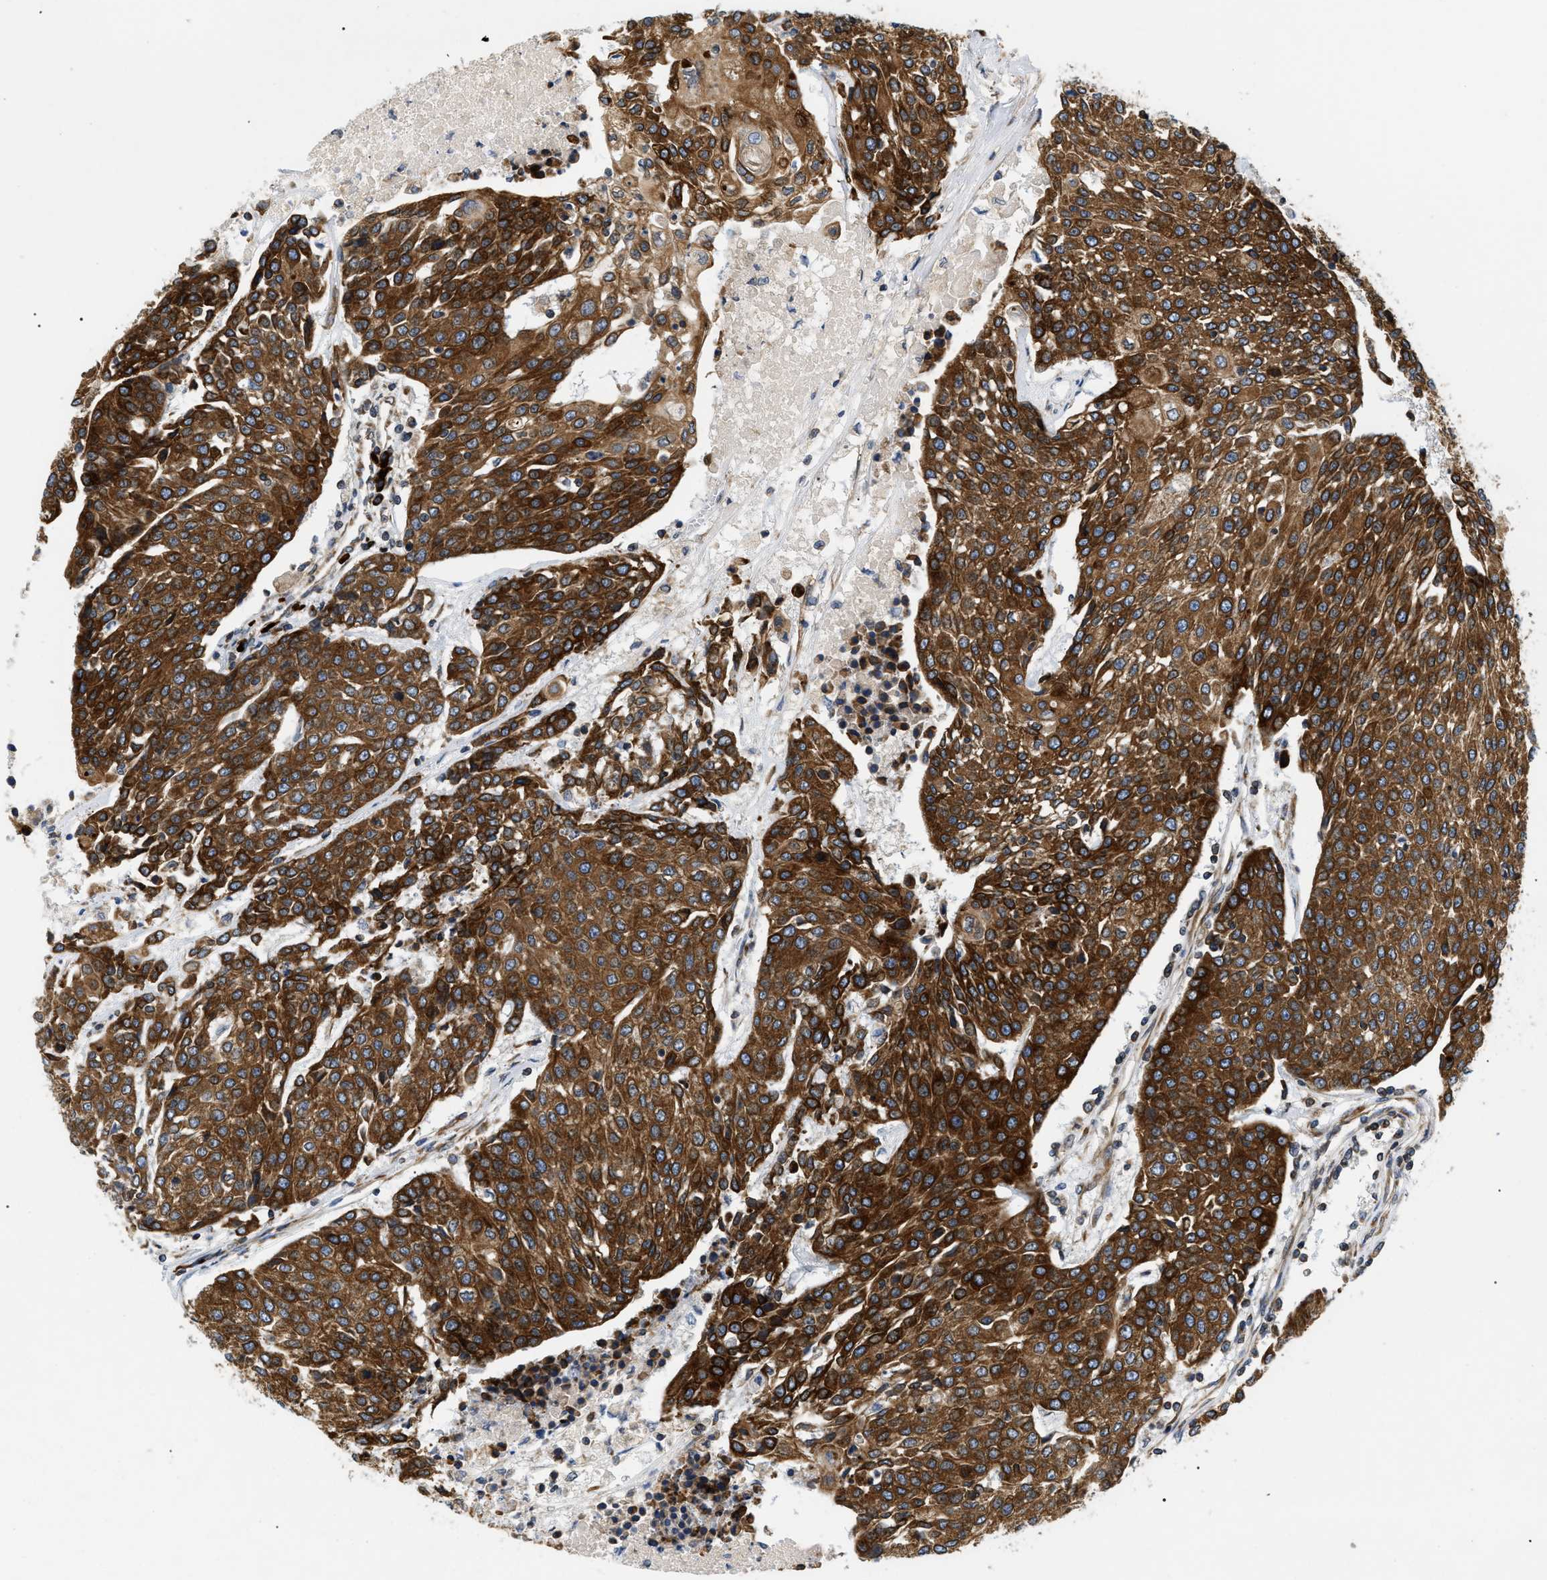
{"staining": {"intensity": "strong", "quantity": ">75%", "location": "cytoplasmic/membranous"}, "tissue": "urothelial cancer", "cell_type": "Tumor cells", "image_type": "cancer", "snomed": [{"axis": "morphology", "description": "Urothelial carcinoma, High grade"}, {"axis": "topography", "description": "Urinary bladder"}], "caption": "High-power microscopy captured an IHC photomicrograph of high-grade urothelial carcinoma, revealing strong cytoplasmic/membranous staining in about >75% of tumor cells.", "gene": "DERL1", "patient": {"sex": "female", "age": 85}}